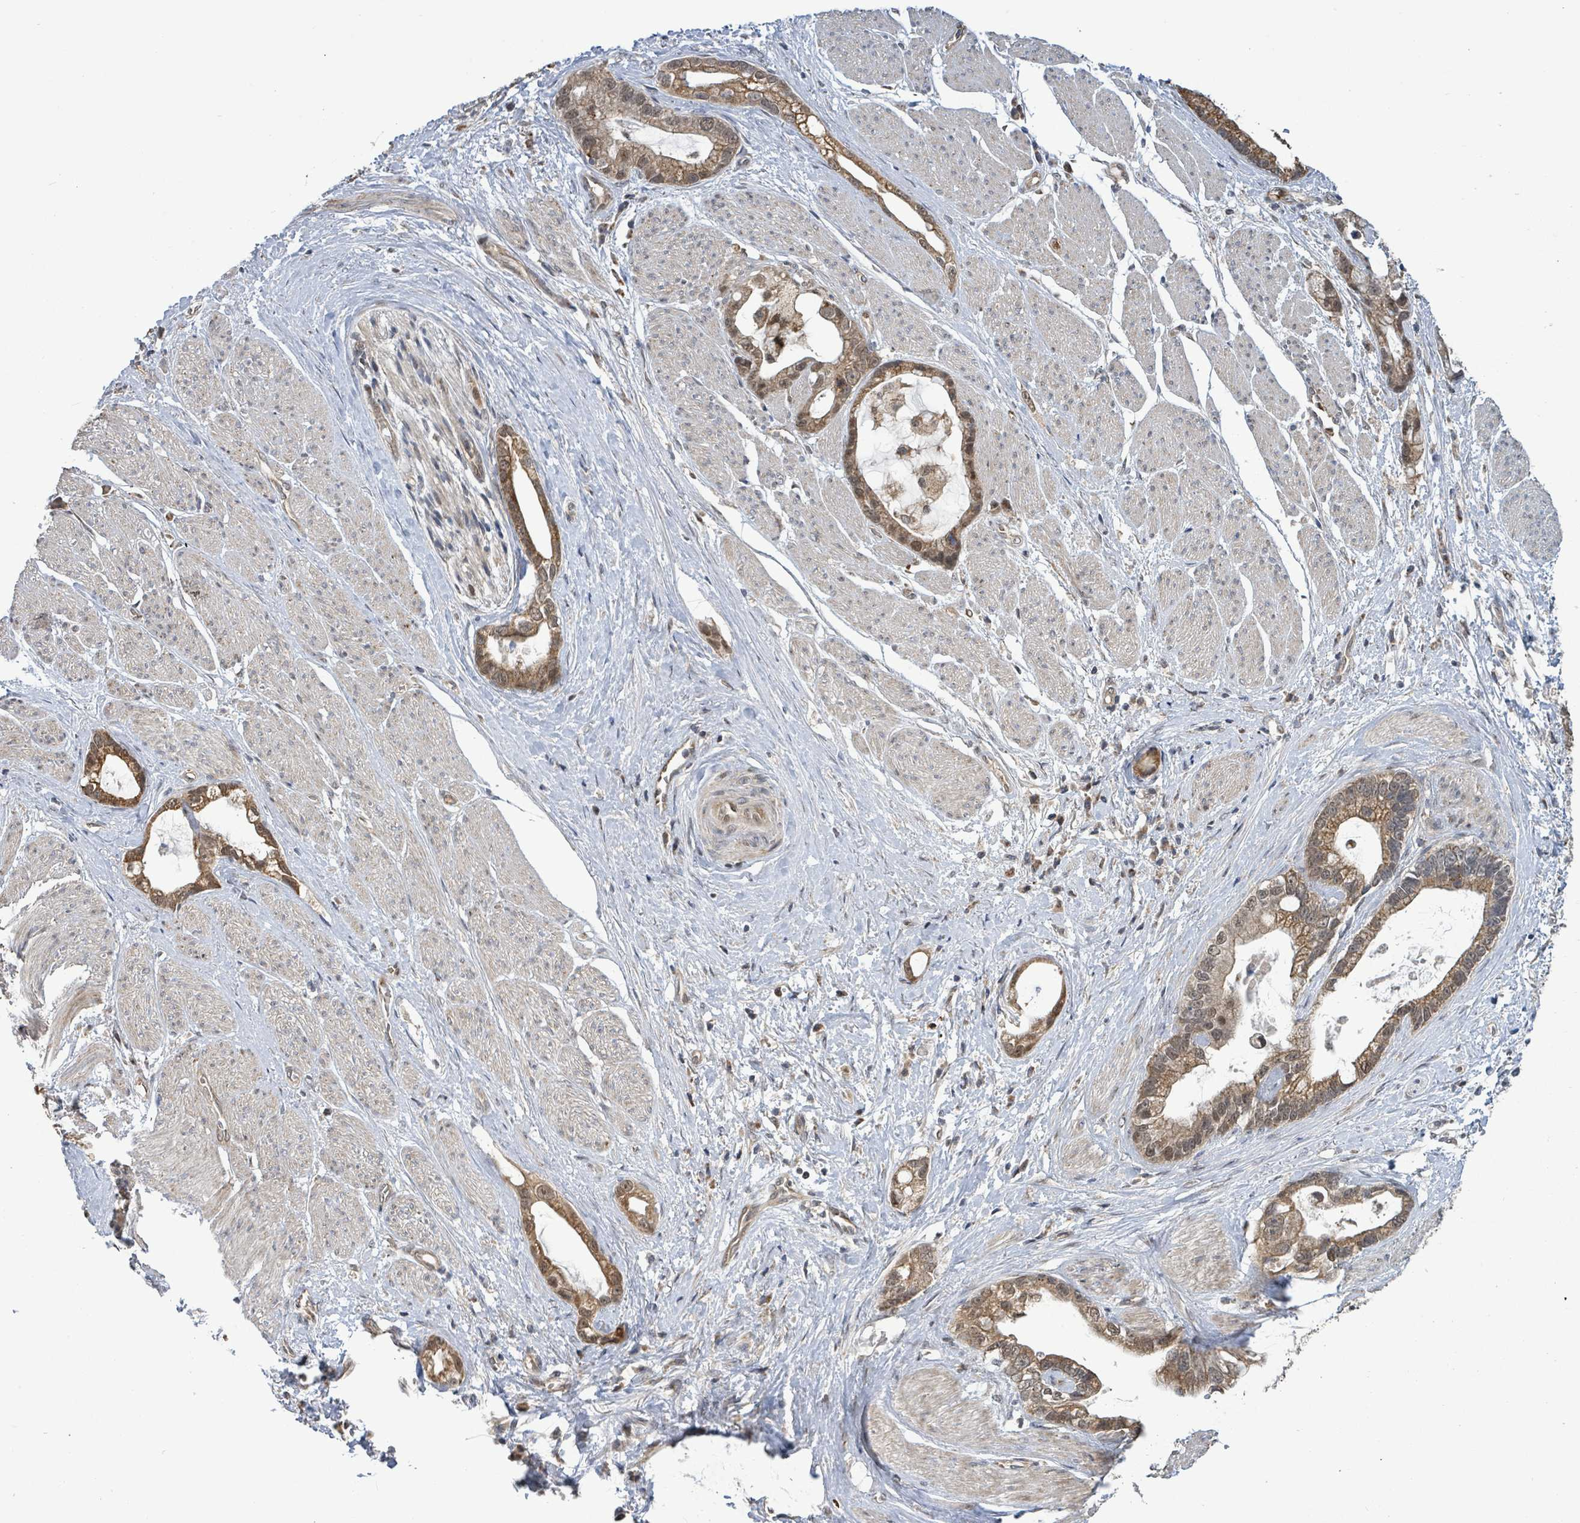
{"staining": {"intensity": "moderate", "quantity": ">75%", "location": "cytoplasmic/membranous"}, "tissue": "stomach cancer", "cell_type": "Tumor cells", "image_type": "cancer", "snomed": [{"axis": "morphology", "description": "Adenocarcinoma, NOS"}, {"axis": "topography", "description": "Stomach"}], "caption": "Brown immunohistochemical staining in stomach cancer (adenocarcinoma) exhibits moderate cytoplasmic/membranous expression in about >75% of tumor cells.", "gene": "COQ6", "patient": {"sex": "male", "age": 55}}